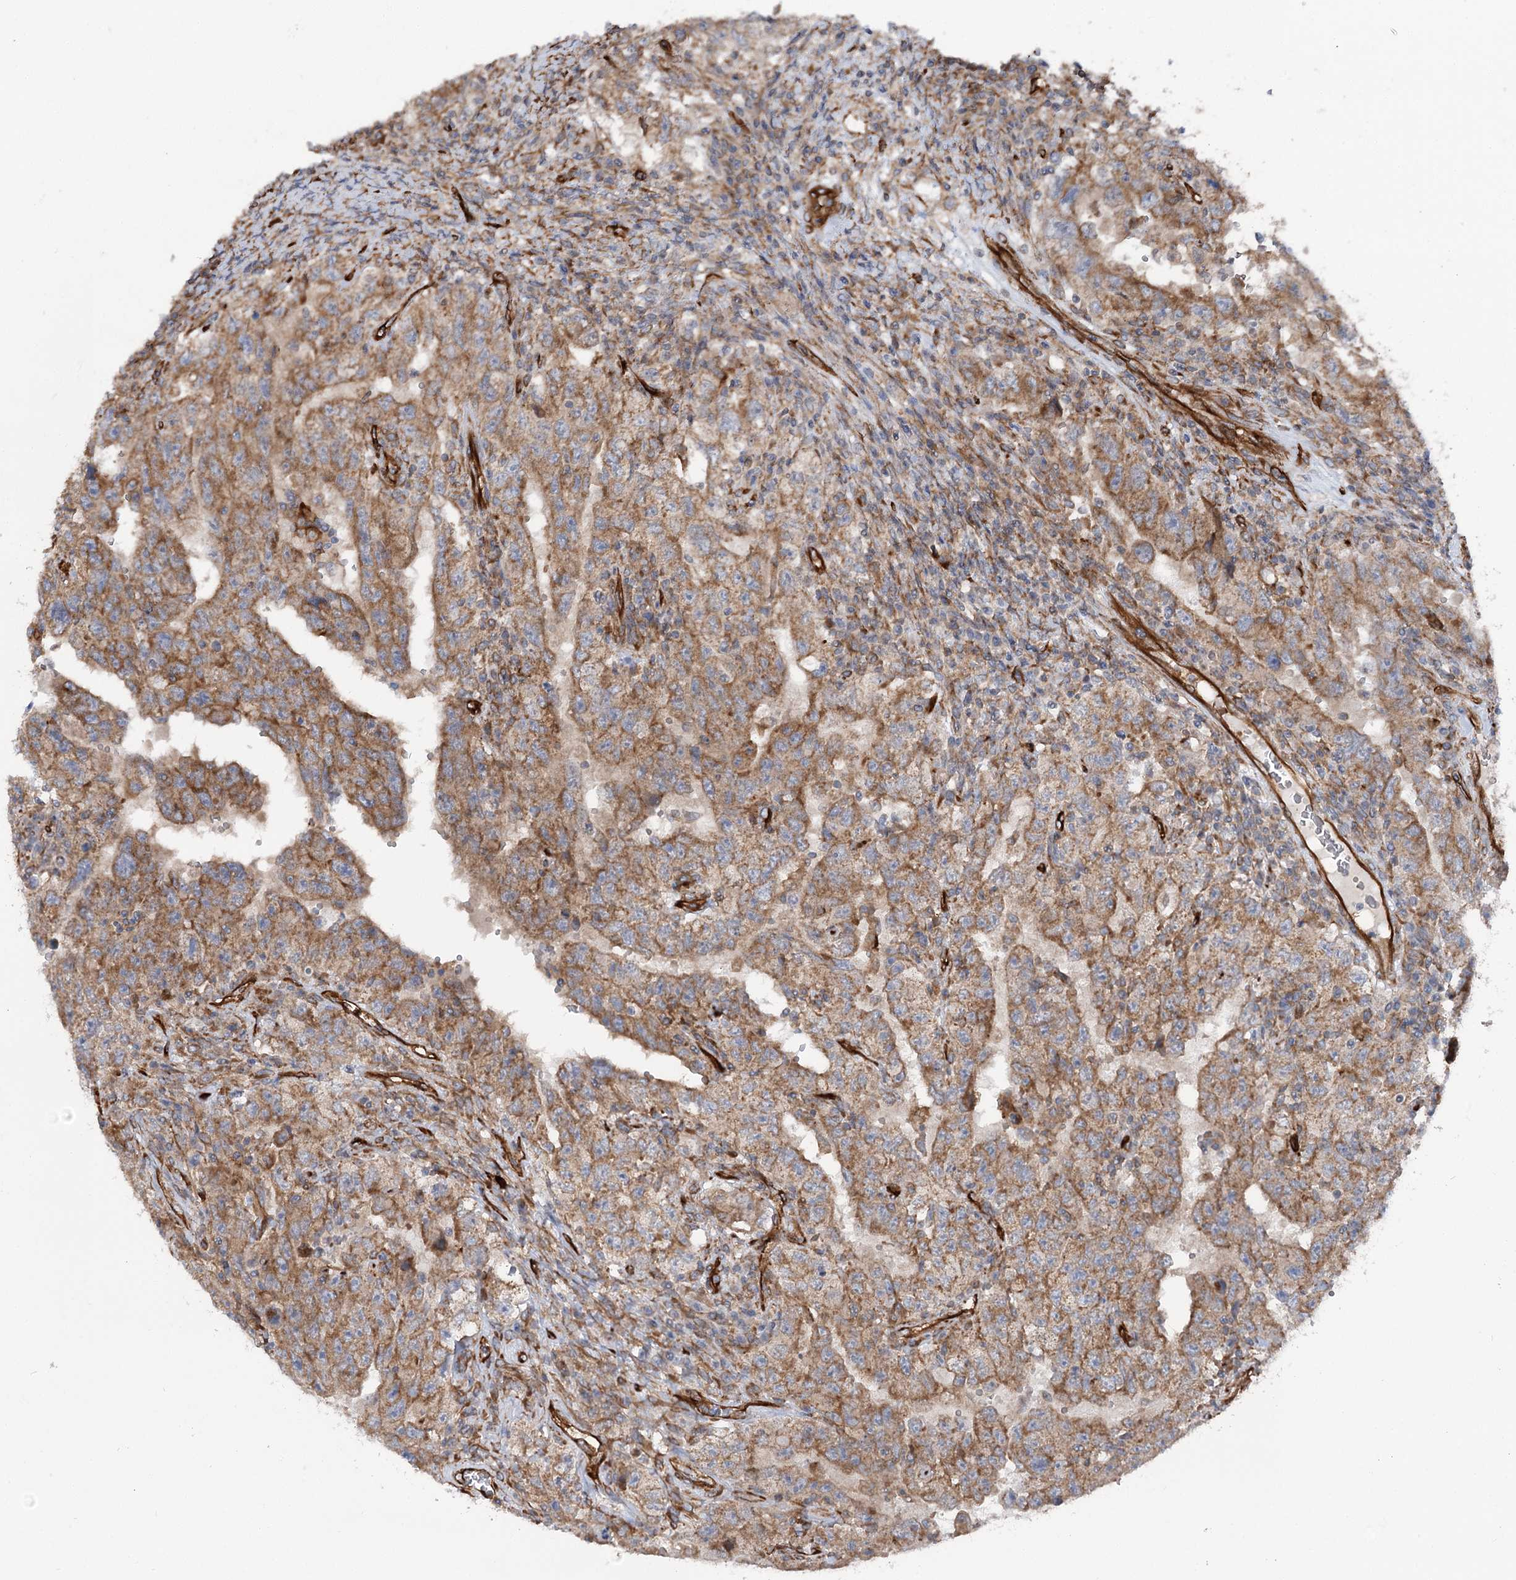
{"staining": {"intensity": "moderate", "quantity": ">75%", "location": "cytoplasmic/membranous"}, "tissue": "testis cancer", "cell_type": "Tumor cells", "image_type": "cancer", "snomed": [{"axis": "morphology", "description": "Carcinoma, Embryonal, NOS"}, {"axis": "topography", "description": "Testis"}], "caption": "DAB (3,3'-diaminobenzidine) immunohistochemical staining of testis embryonal carcinoma reveals moderate cytoplasmic/membranous protein staining in approximately >75% of tumor cells. (Brightfield microscopy of DAB IHC at high magnification).", "gene": "MTPAP", "patient": {"sex": "male", "age": 26}}